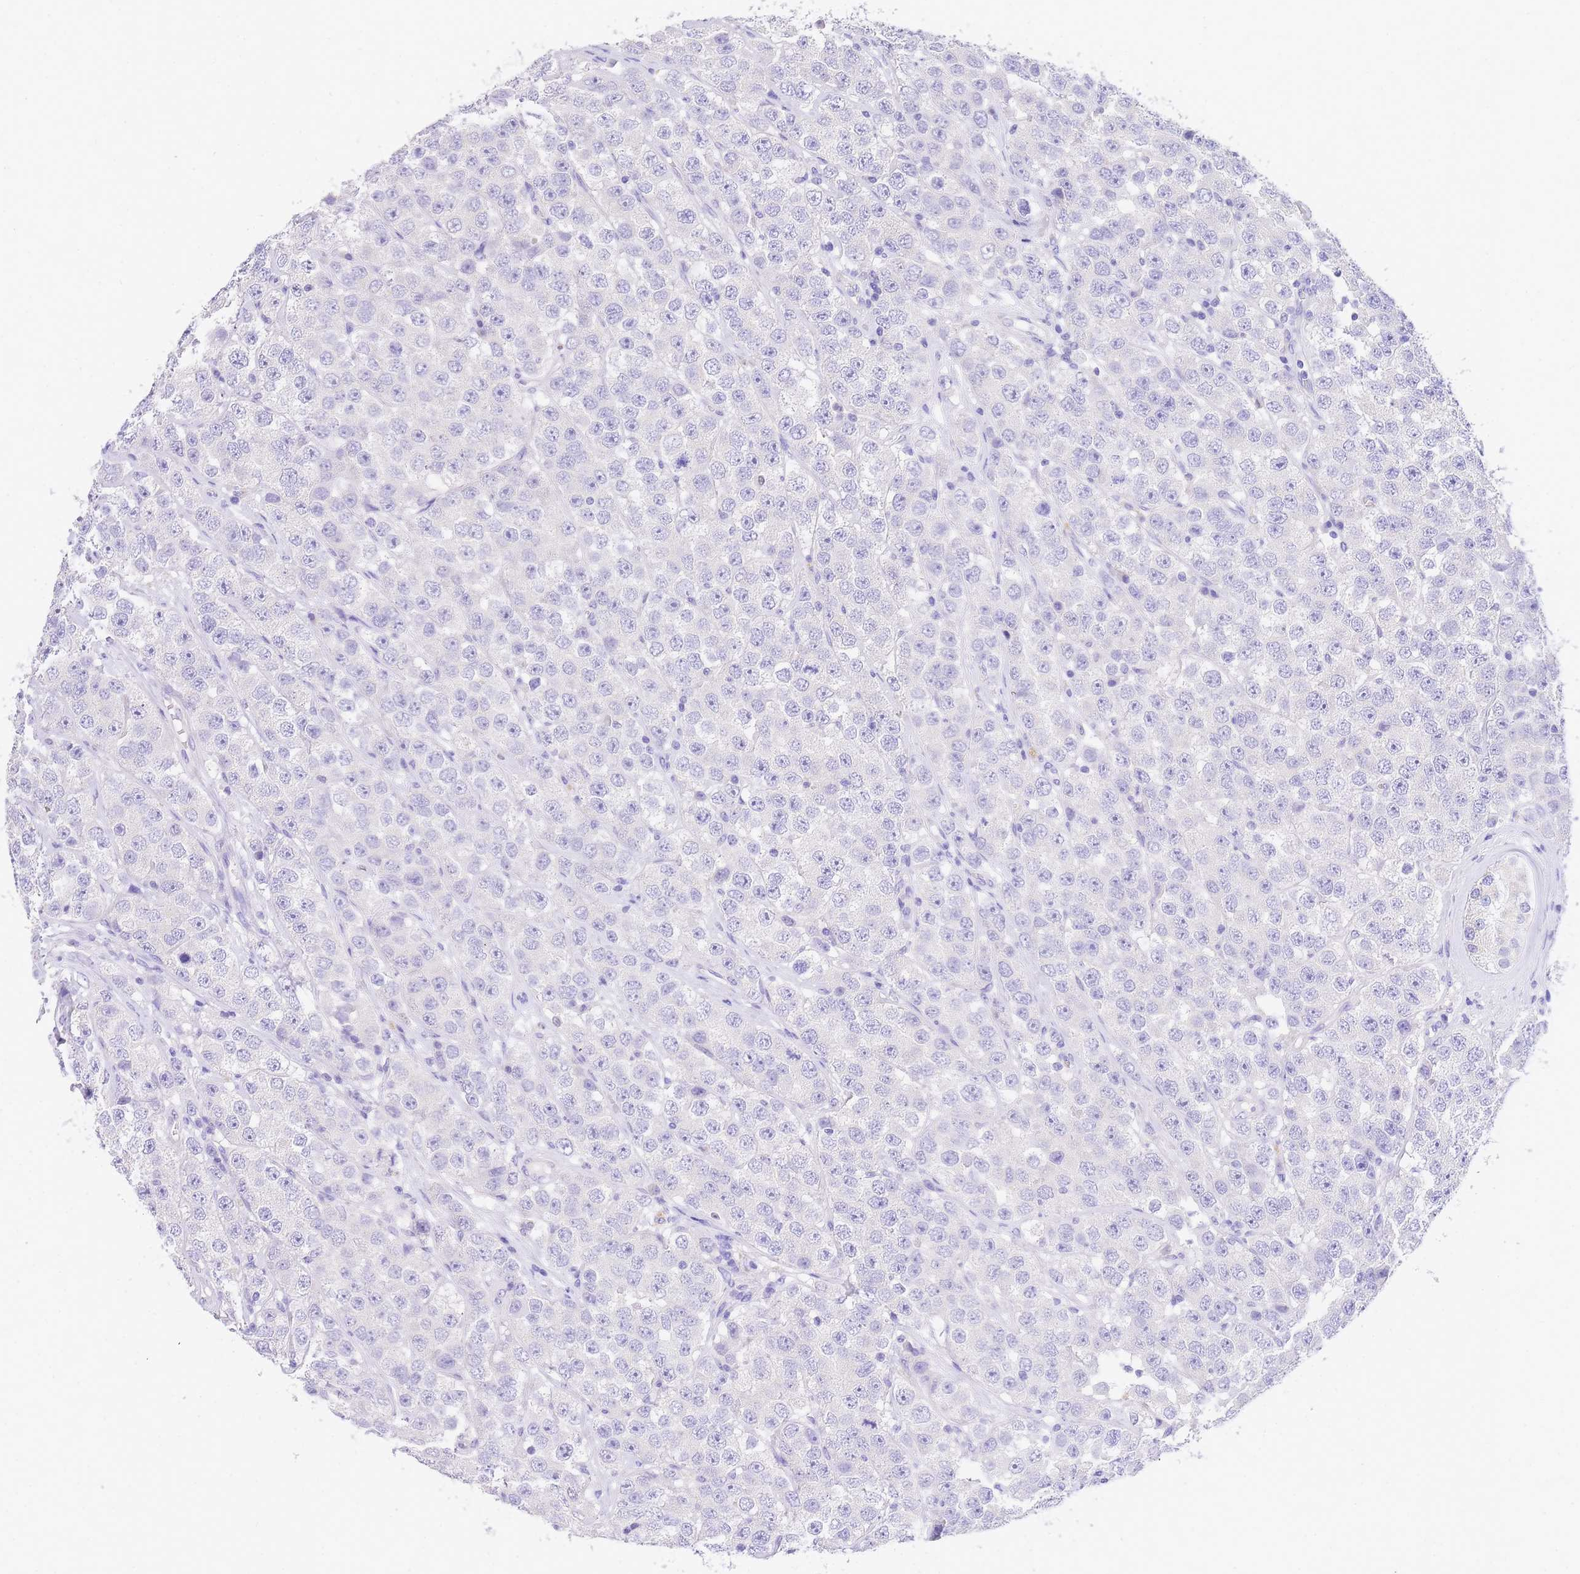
{"staining": {"intensity": "negative", "quantity": "none", "location": "none"}, "tissue": "testis cancer", "cell_type": "Tumor cells", "image_type": "cancer", "snomed": [{"axis": "morphology", "description": "Seminoma, NOS"}, {"axis": "topography", "description": "Testis"}], "caption": "IHC of seminoma (testis) displays no staining in tumor cells.", "gene": "EPN2", "patient": {"sex": "male", "age": 28}}